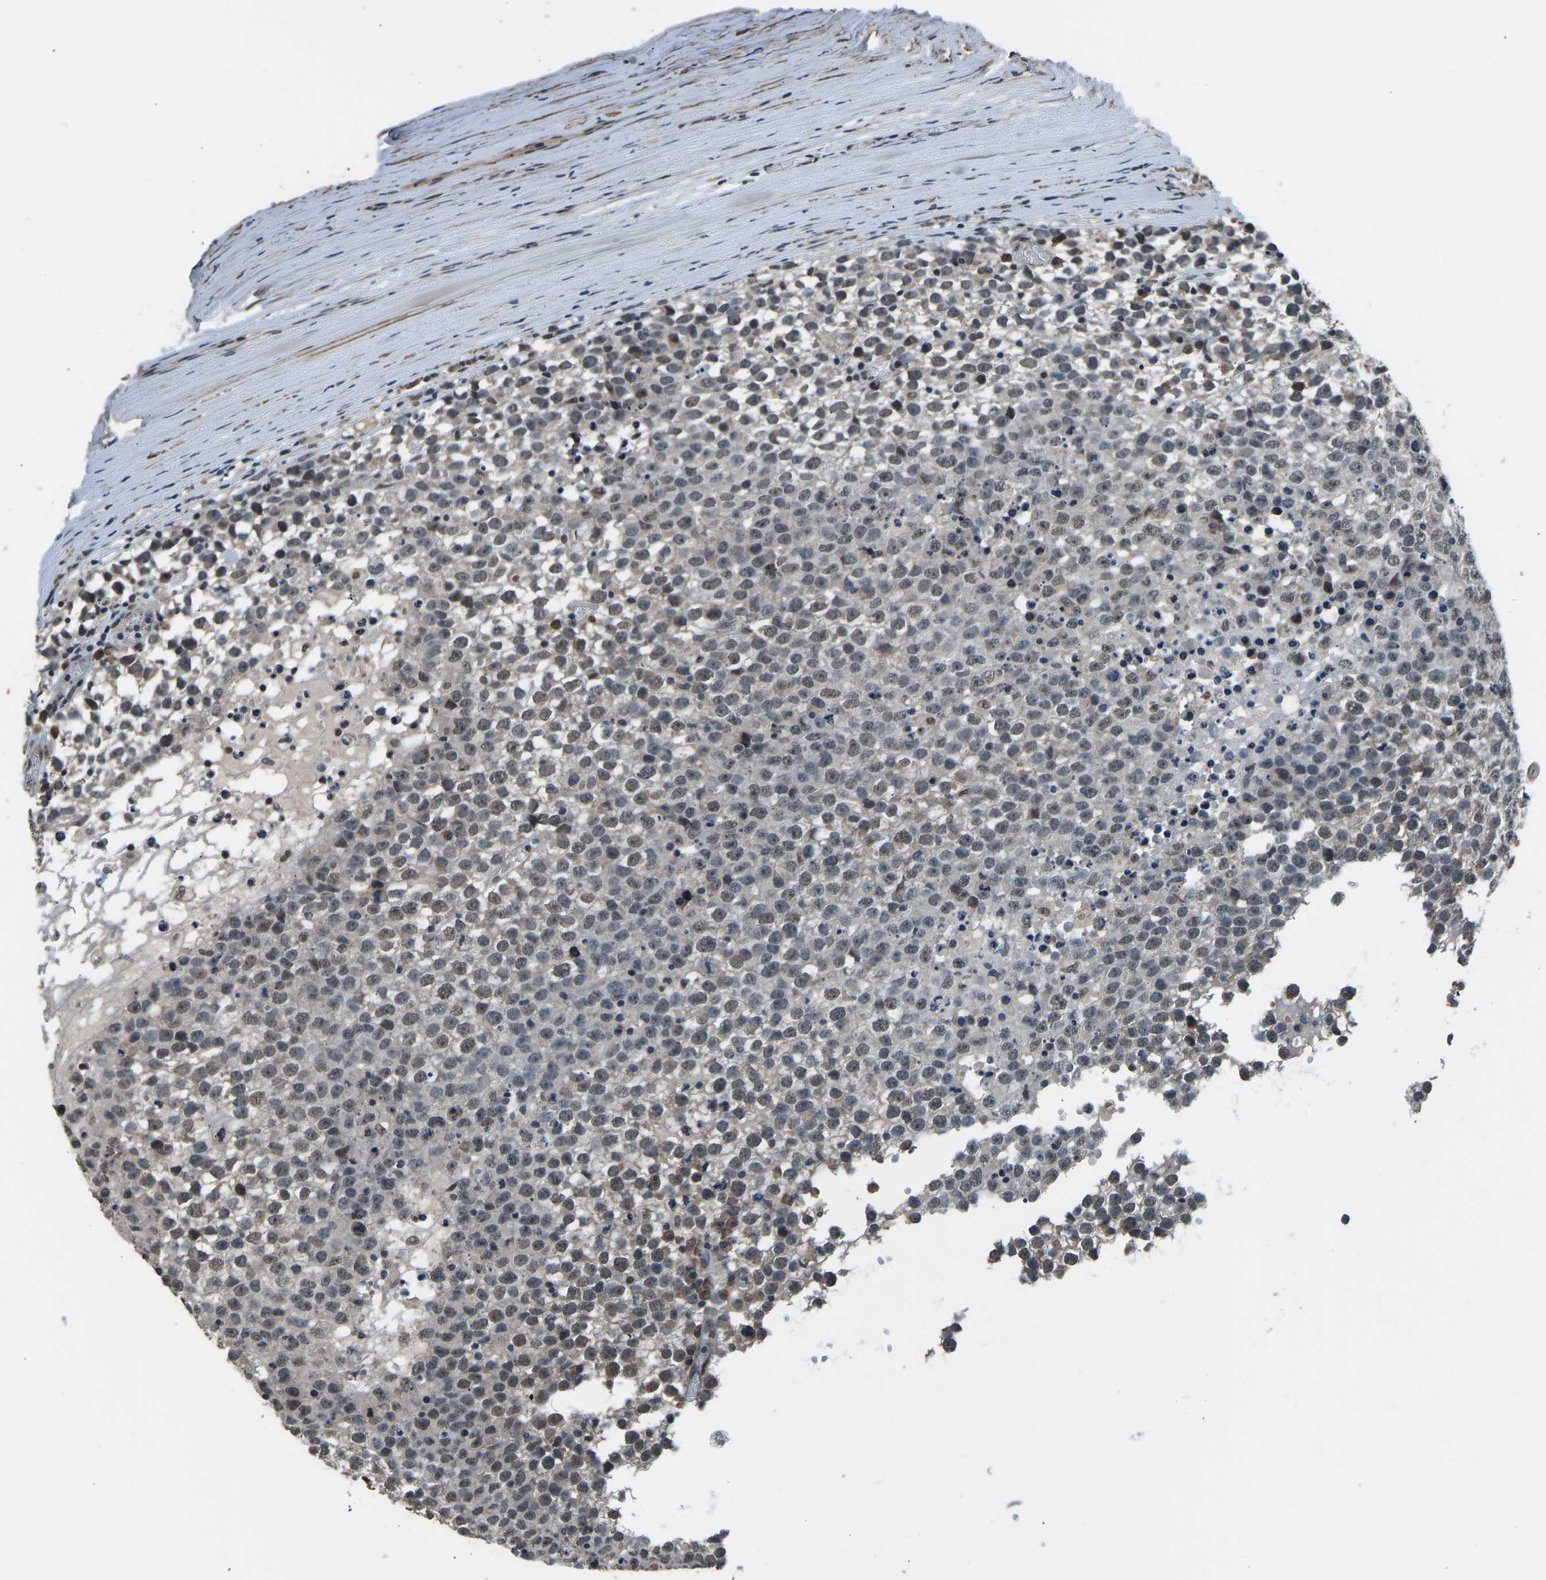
{"staining": {"intensity": "weak", "quantity": "25%-75%", "location": "nuclear"}, "tissue": "testis cancer", "cell_type": "Tumor cells", "image_type": "cancer", "snomed": [{"axis": "morphology", "description": "Seminoma, NOS"}, {"axis": "topography", "description": "Testis"}], "caption": "Protein analysis of seminoma (testis) tissue demonstrates weak nuclear positivity in about 25%-75% of tumor cells.", "gene": "FOS", "patient": {"sex": "male", "age": 65}}